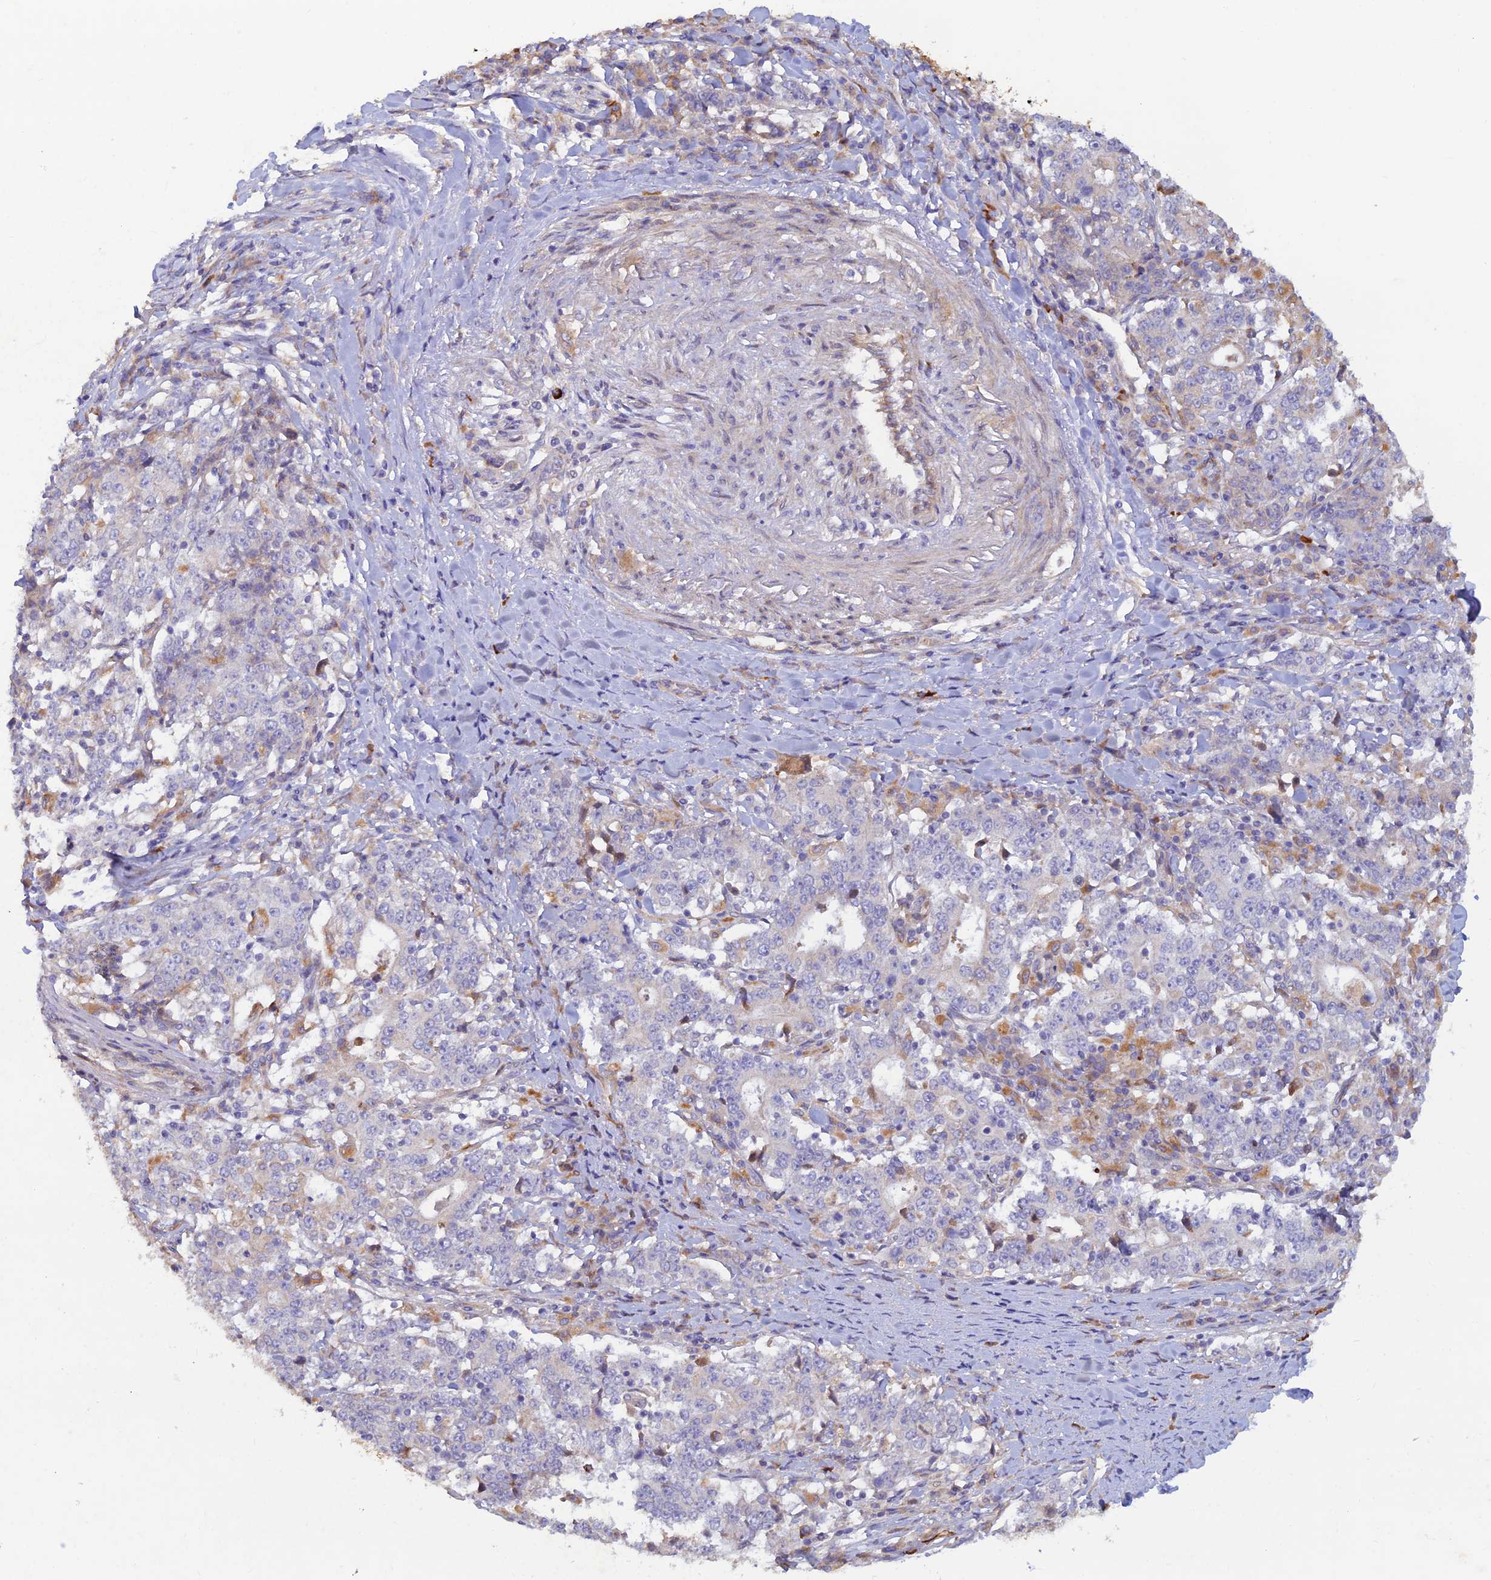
{"staining": {"intensity": "negative", "quantity": "none", "location": "none"}, "tissue": "stomach cancer", "cell_type": "Tumor cells", "image_type": "cancer", "snomed": [{"axis": "morphology", "description": "Adenocarcinoma, NOS"}, {"axis": "topography", "description": "Stomach"}], "caption": "Tumor cells are negative for brown protein staining in adenocarcinoma (stomach).", "gene": "GMCL1", "patient": {"sex": "male", "age": 59}}